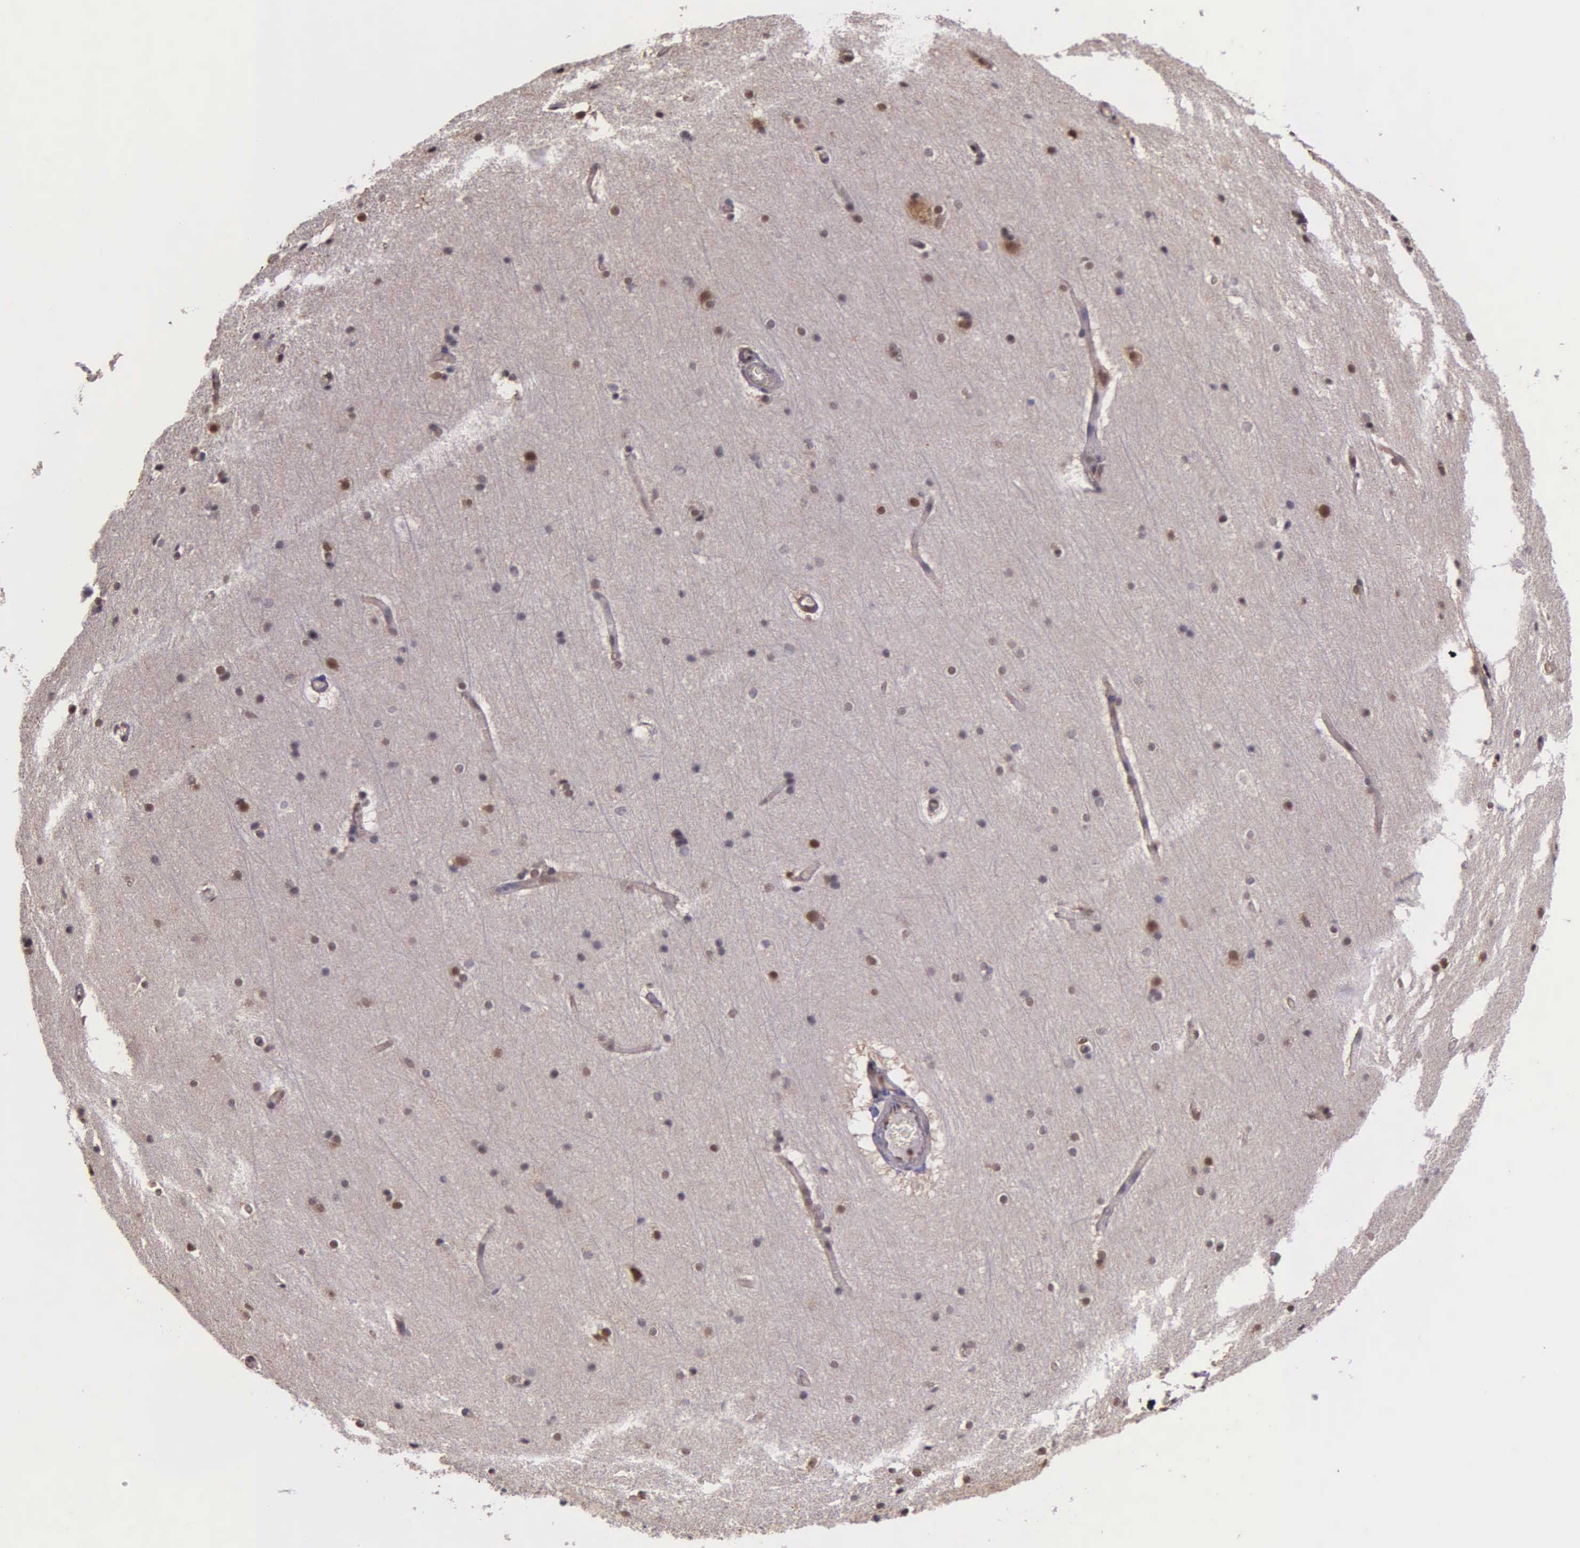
{"staining": {"intensity": "moderate", "quantity": "25%-75%", "location": "cytoplasmic/membranous,nuclear"}, "tissue": "cerebral cortex", "cell_type": "Endothelial cells", "image_type": "normal", "snomed": [{"axis": "morphology", "description": "Normal tissue, NOS"}, {"axis": "topography", "description": "Cerebral cortex"}, {"axis": "topography", "description": "Hippocampus"}], "caption": "This micrograph reveals immunohistochemistry (IHC) staining of normal human cerebral cortex, with medium moderate cytoplasmic/membranous,nuclear expression in approximately 25%-75% of endothelial cells.", "gene": "PSMC1", "patient": {"sex": "female", "age": 19}}